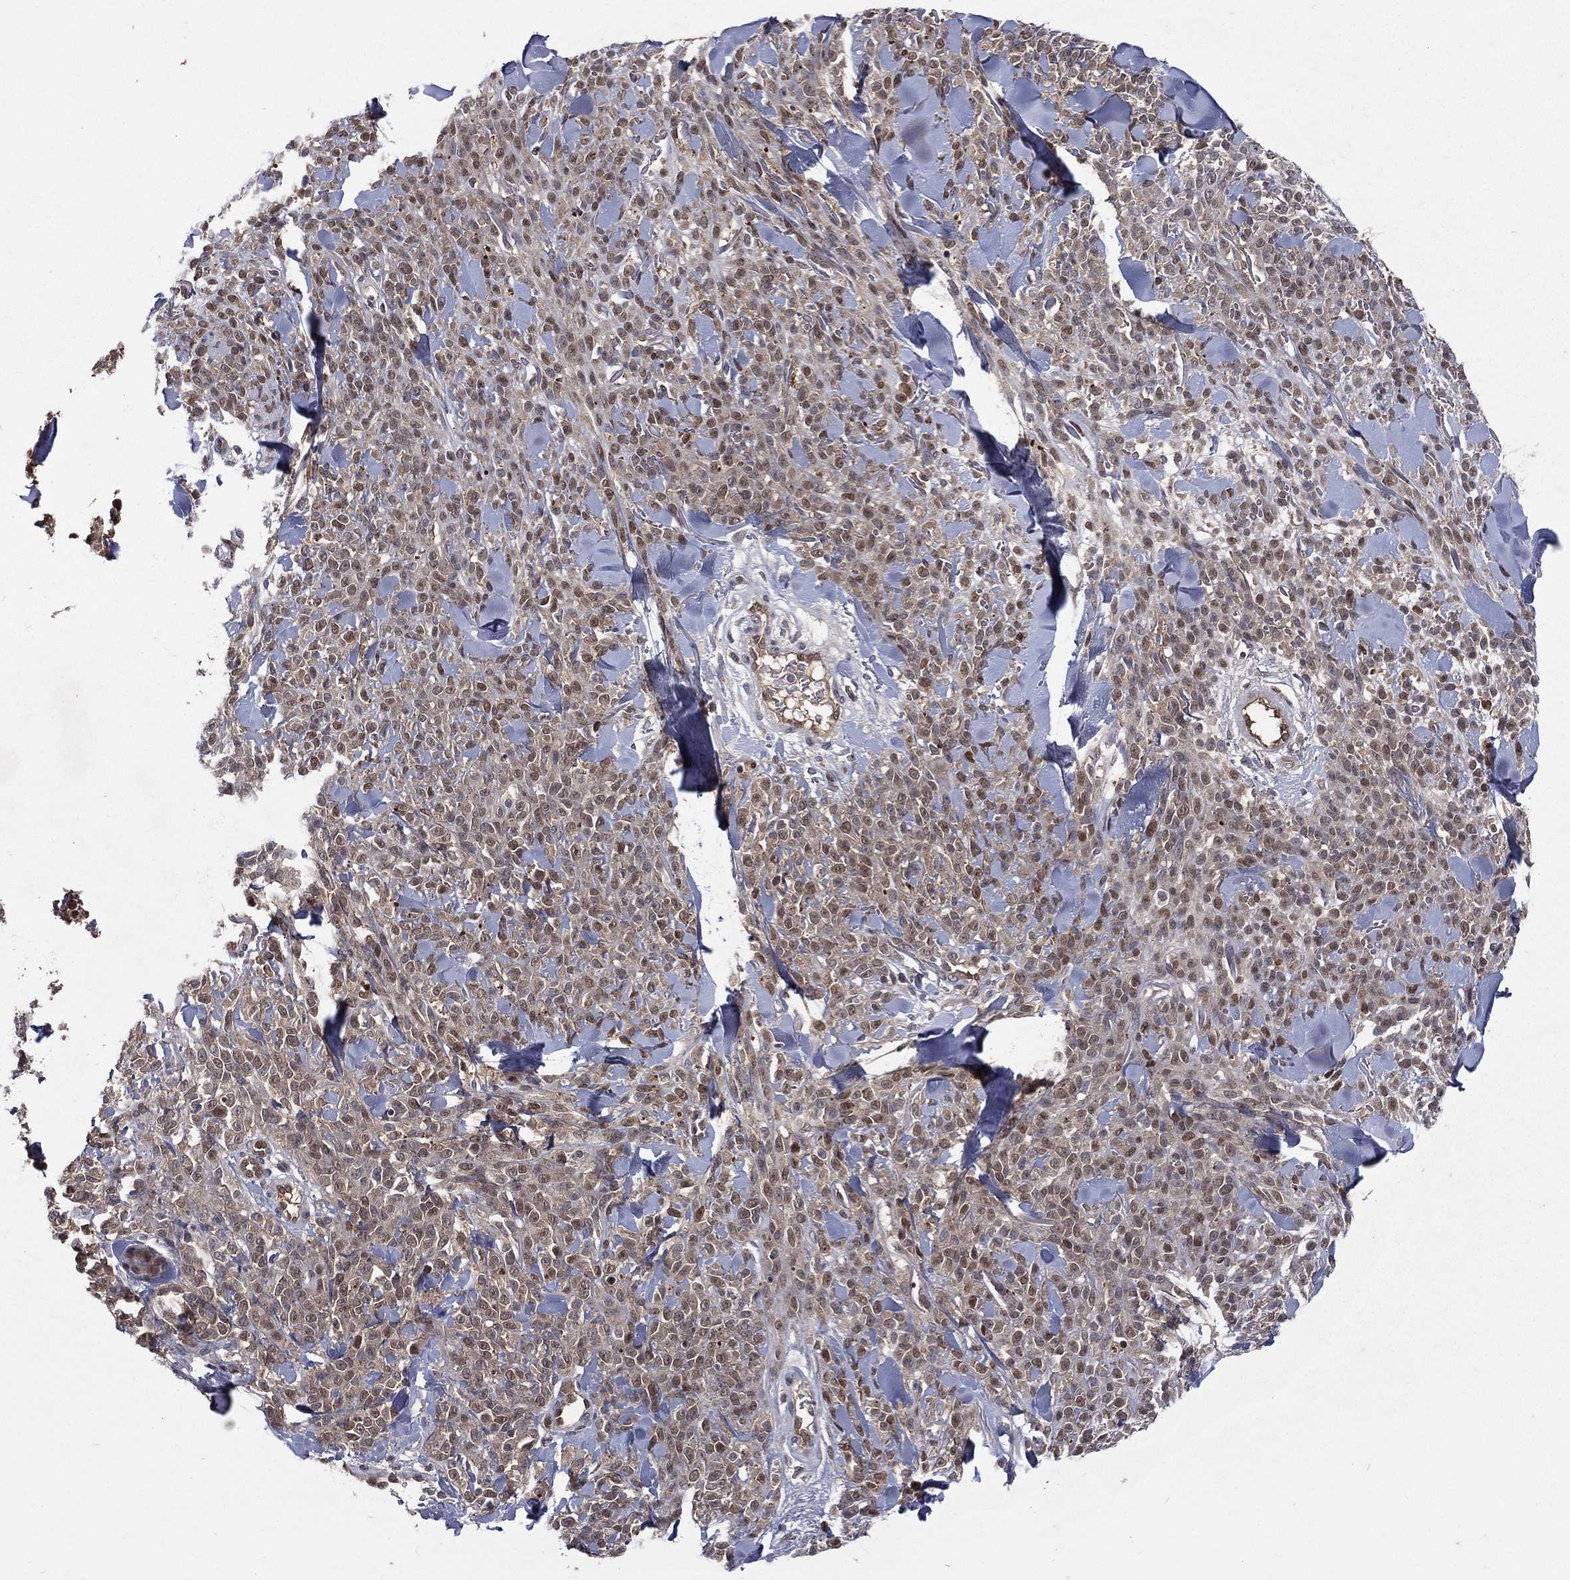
{"staining": {"intensity": "moderate", "quantity": "25%-75%", "location": "nuclear"}, "tissue": "melanoma", "cell_type": "Tumor cells", "image_type": "cancer", "snomed": [{"axis": "morphology", "description": "Malignant melanoma, NOS"}, {"axis": "topography", "description": "Skin"}, {"axis": "topography", "description": "Skin of trunk"}], "caption": "Immunohistochemical staining of malignant melanoma displays medium levels of moderate nuclear protein staining in about 25%-75% of tumor cells. The staining was performed using DAB to visualize the protein expression in brown, while the nuclei were stained in blue with hematoxylin (Magnification: 20x).", "gene": "GMPR2", "patient": {"sex": "male", "age": 74}}